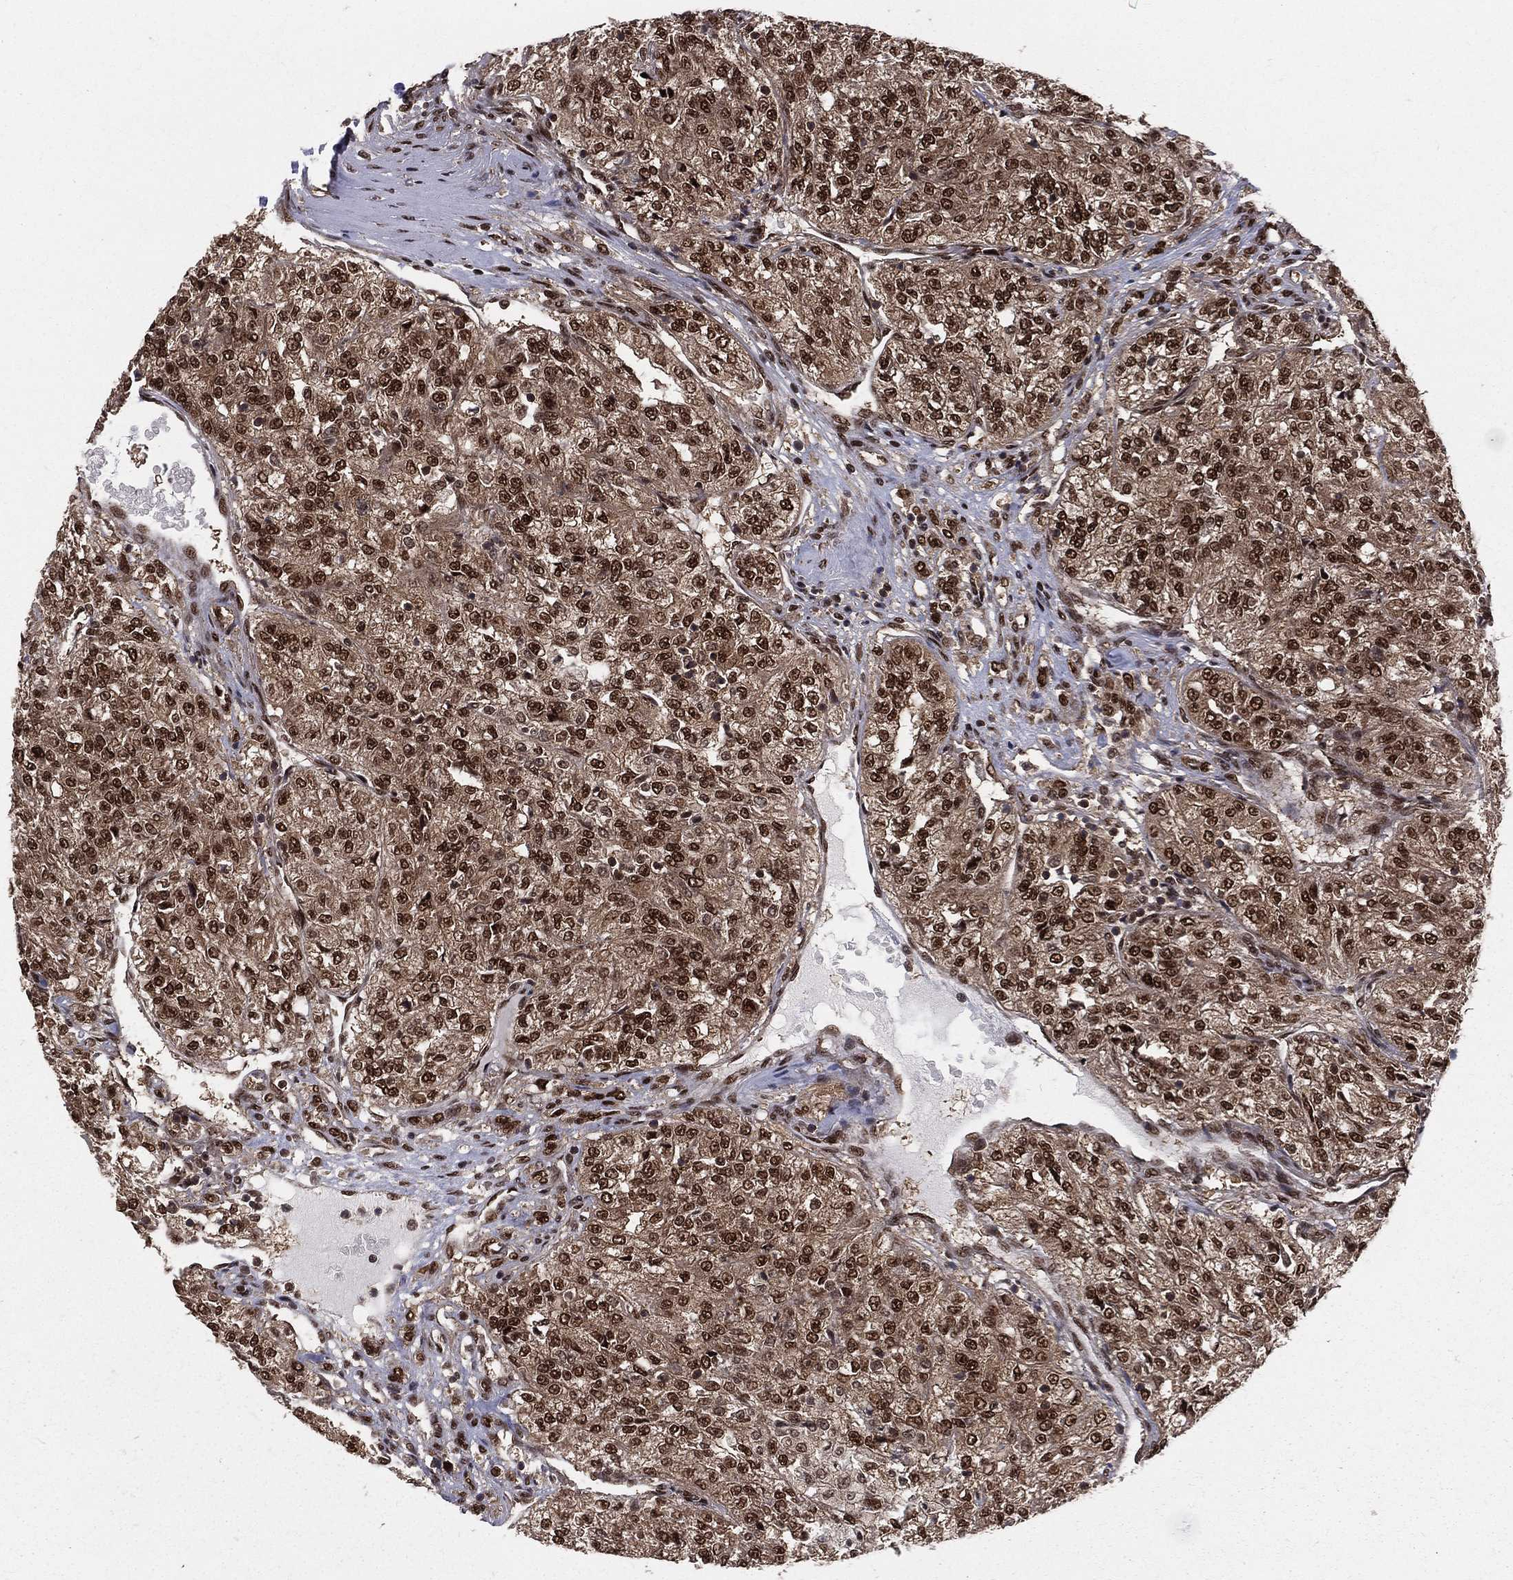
{"staining": {"intensity": "strong", "quantity": ">75%", "location": "nuclear"}, "tissue": "renal cancer", "cell_type": "Tumor cells", "image_type": "cancer", "snomed": [{"axis": "morphology", "description": "Adenocarcinoma, NOS"}, {"axis": "topography", "description": "Kidney"}], "caption": "There is high levels of strong nuclear positivity in tumor cells of adenocarcinoma (renal), as demonstrated by immunohistochemical staining (brown color).", "gene": "COPS4", "patient": {"sex": "female", "age": 63}}